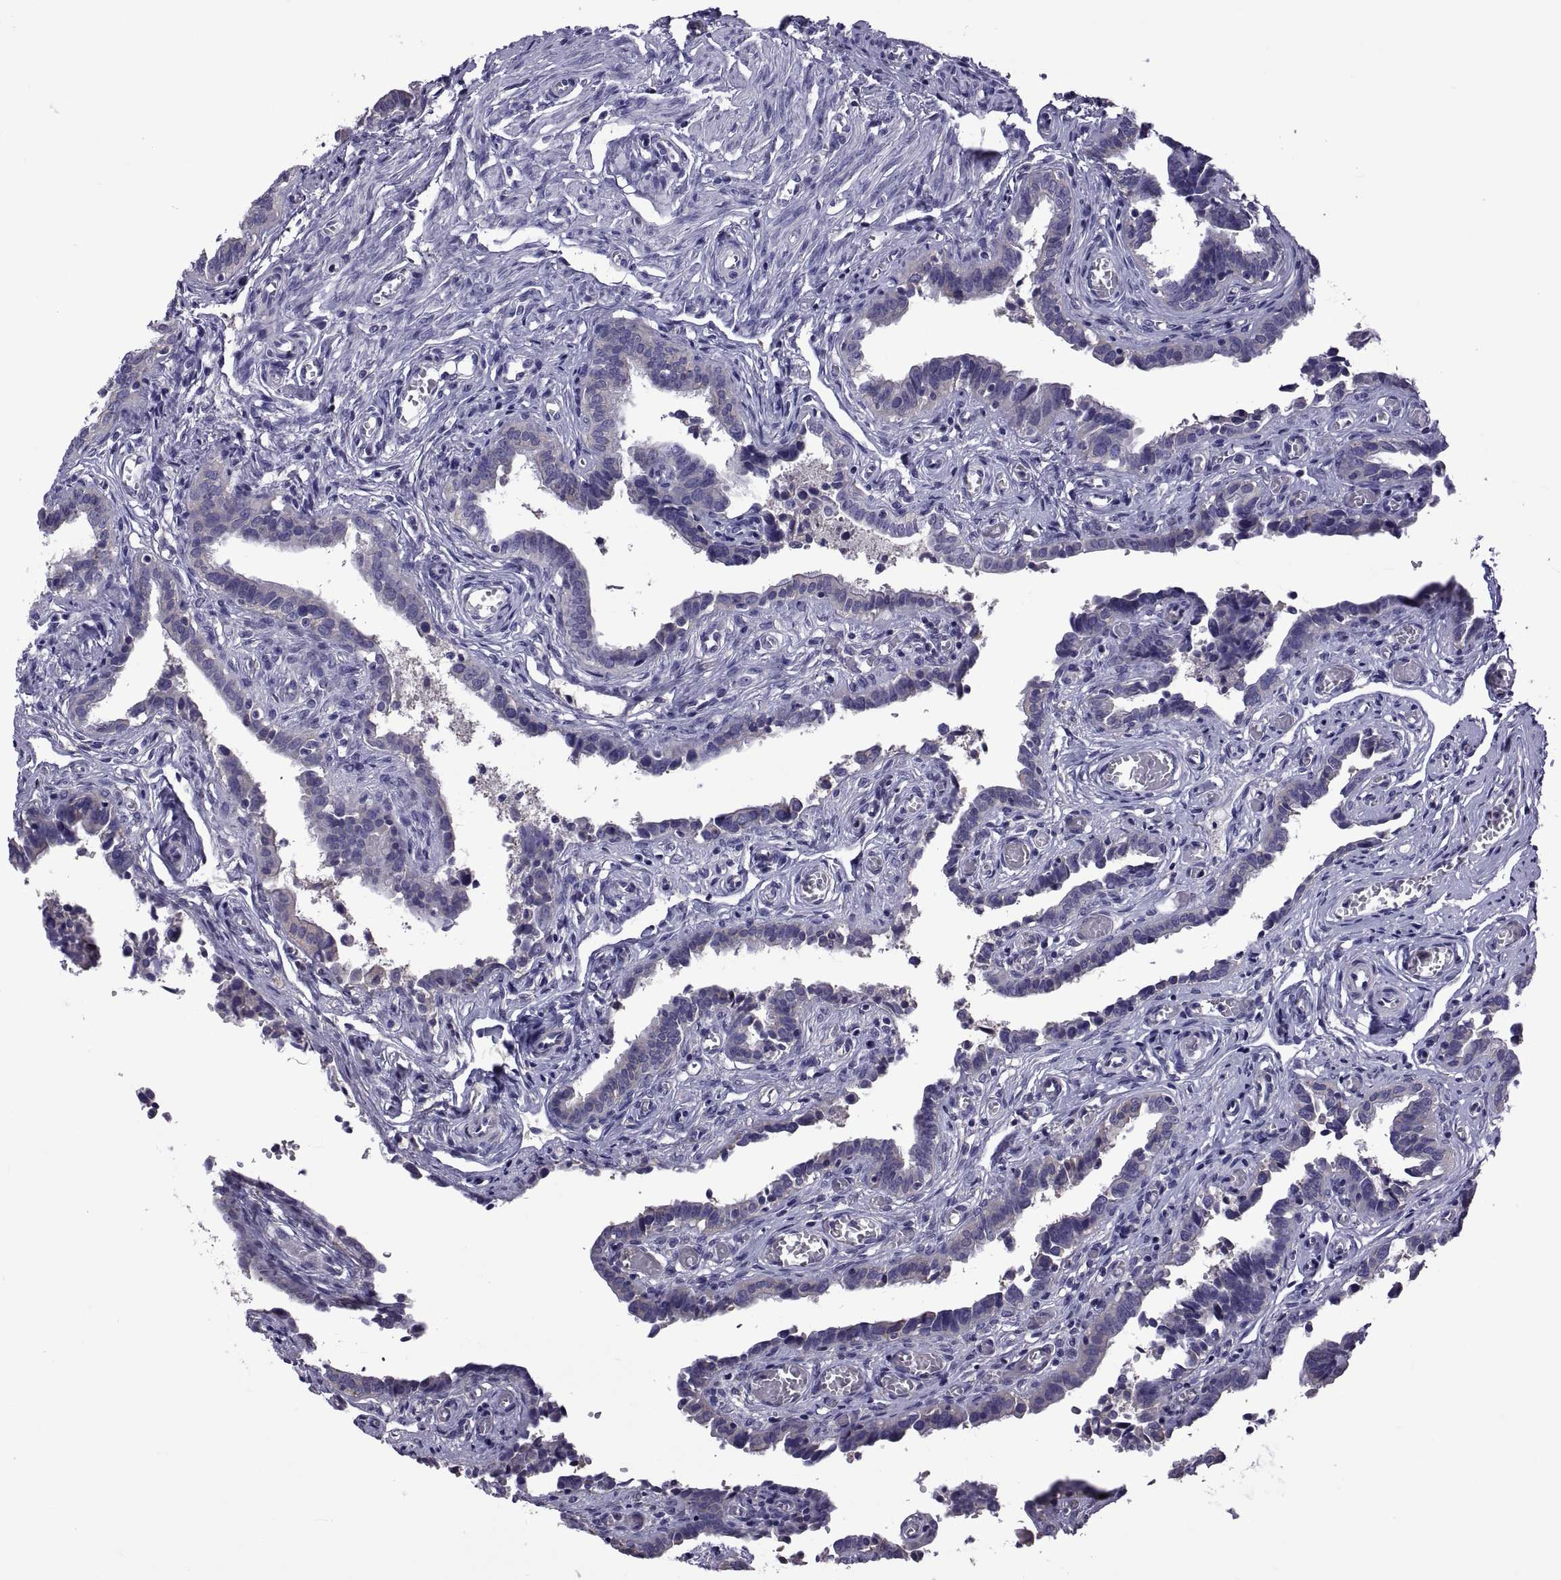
{"staining": {"intensity": "negative", "quantity": "none", "location": "none"}, "tissue": "fallopian tube", "cell_type": "Glandular cells", "image_type": "normal", "snomed": [{"axis": "morphology", "description": "Normal tissue, NOS"}, {"axis": "morphology", "description": "Carcinoma, endometroid"}, {"axis": "topography", "description": "Fallopian tube"}, {"axis": "topography", "description": "Ovary"}], "caption": "An image of human fallopian tube is negative for staining in glandular cells. The staining was performed using DAB (3,3'-diaminobenzidine) to visualize the protein expression in brown, while the nuclei were stained in blue with hematoxylin (Magnification: 20x).", "gene": "TMC3", "patient": {"sex": "female", "age": 42}}